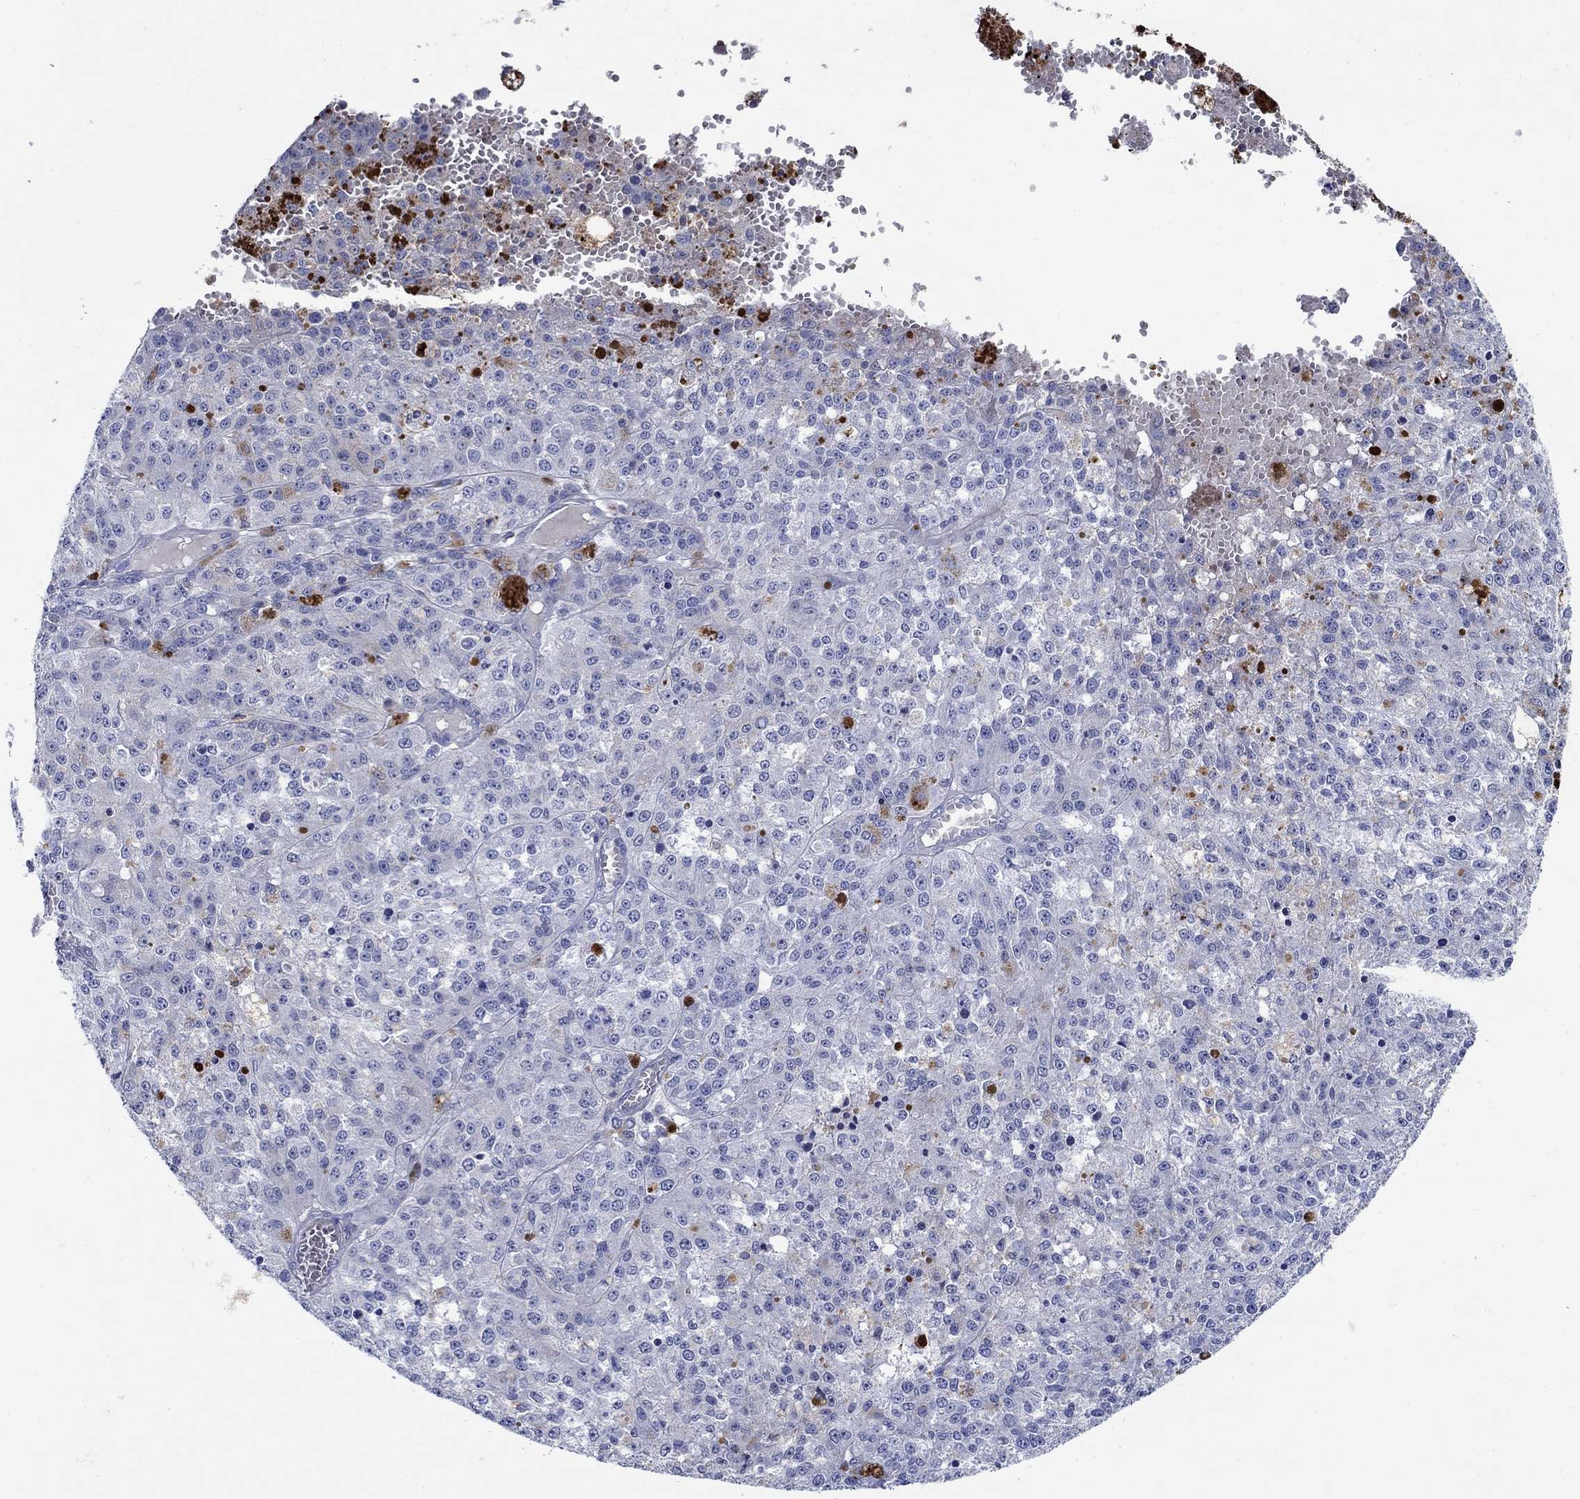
{"staining": {"intensity": "negative", "quantity": "none", "location": "none"}, "tissue": "melanoma", "cell_type": "Tumor cells", "image_type": "cancer", "snomed": [{"axis": "morphology", "description": "Malignant melanoma, Metastatic site"}, {"axis": "topography", "description": "Lymph node"}], "caption": "Immunohistochemical staining of melanoma displays no significant staining in tumor cells. (DAB IHC, high magnification).", "gene": "TRIM16", "patient": {"sex": "female", "age": 64}}